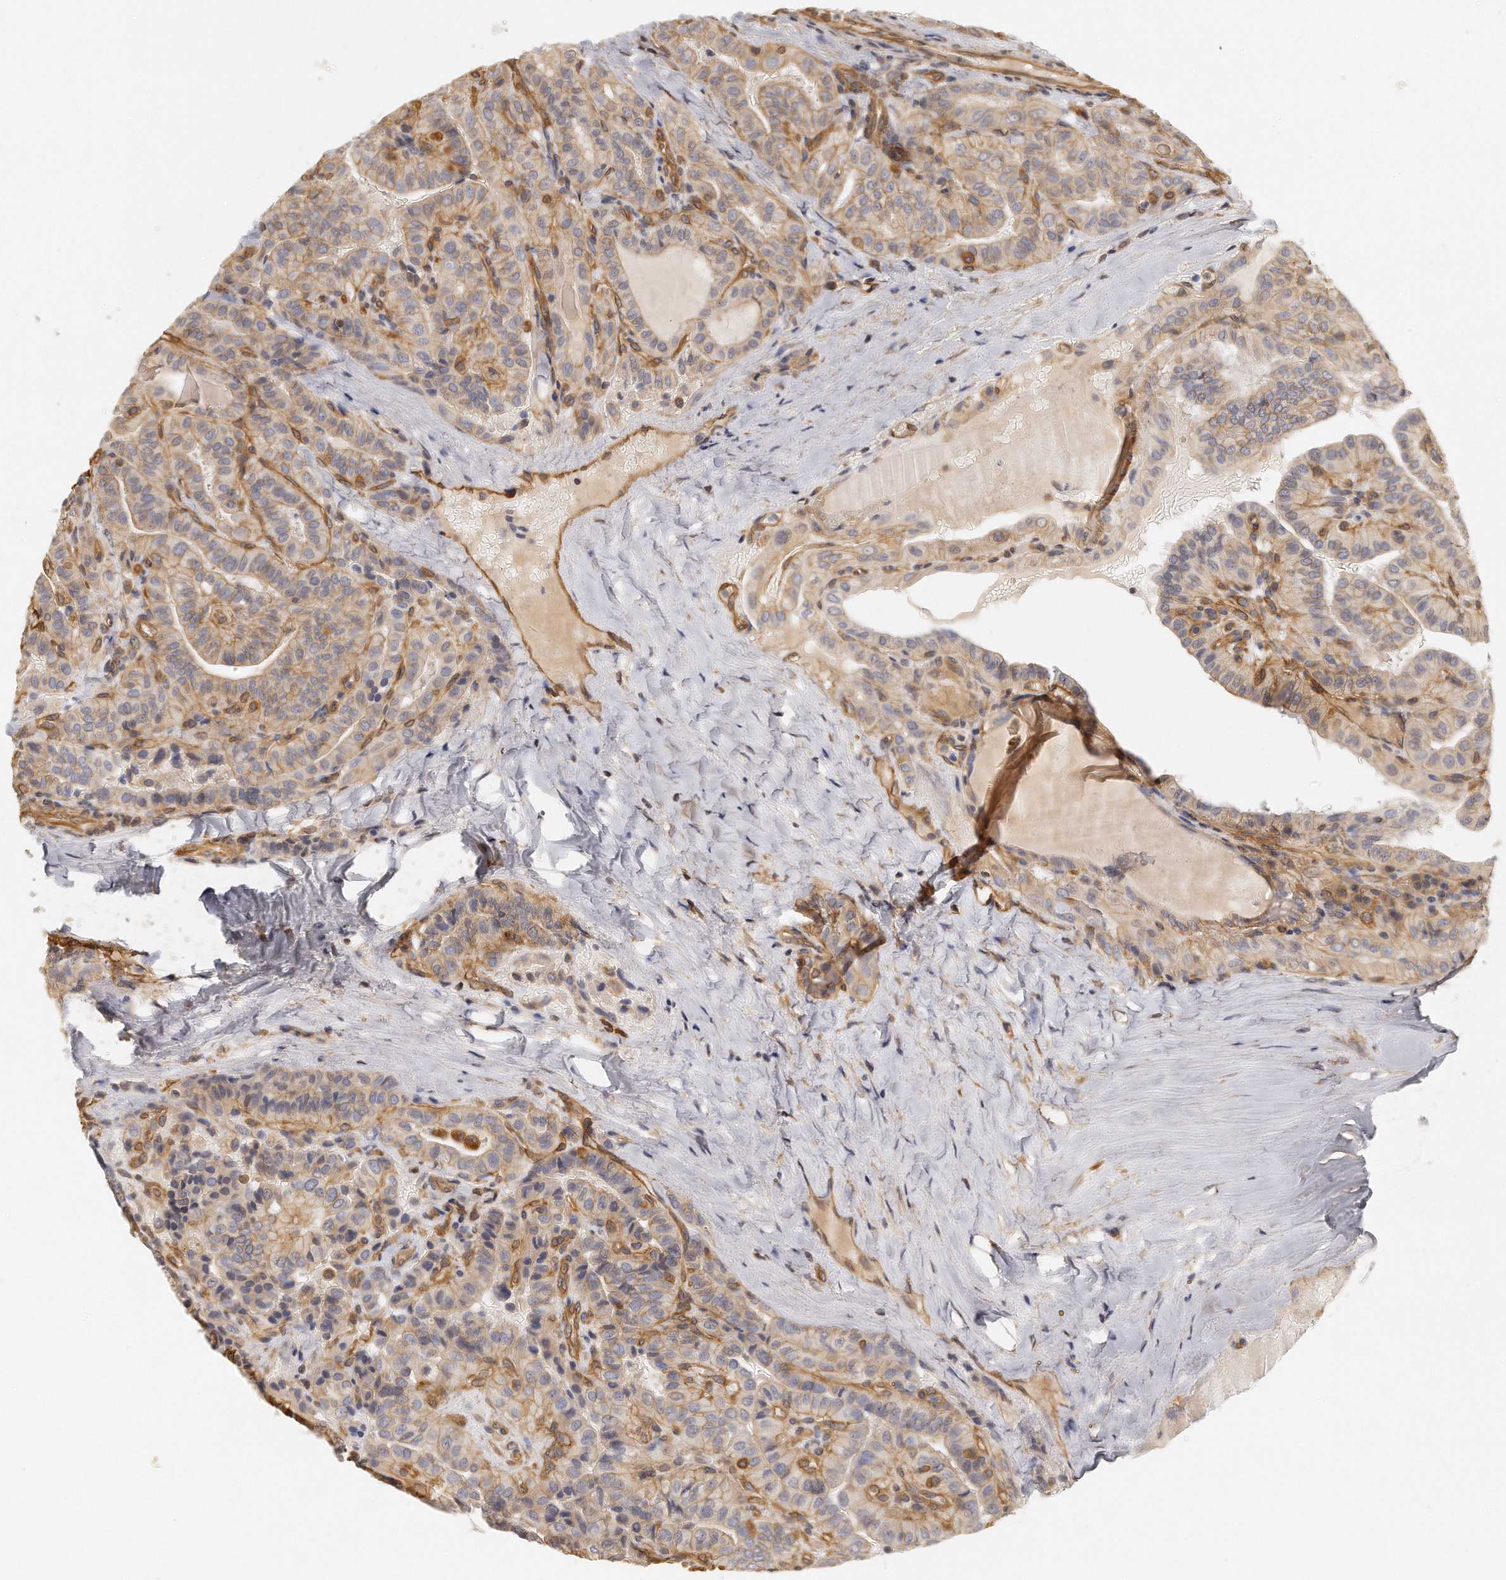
{"staining": {"intensity": "weak", "quantity": ">75%", "location": "cytoplasmic/membranous"}, "tissue": "thyroid cancer", "cell_type": "Tumor cells", "image_type": "cancer", "snomed": [{"axis": "morphology", "description": "Papillary adenocarcinoma, NOS"}, {"axis": "topography", "description": "Thyroid gland"}], "caption": "IHC (DAB) staining of human thyroid cancer demonstrates weak cytoplasmic/membranous protein staining in approximately >75% of tumor cells. (Stains: DAB in brown, nuclei in blue, Microscopy: brightfield microscopy at high magnification).", "gene": "CHST7", "patient": {"sex": "male", "age": 77}}